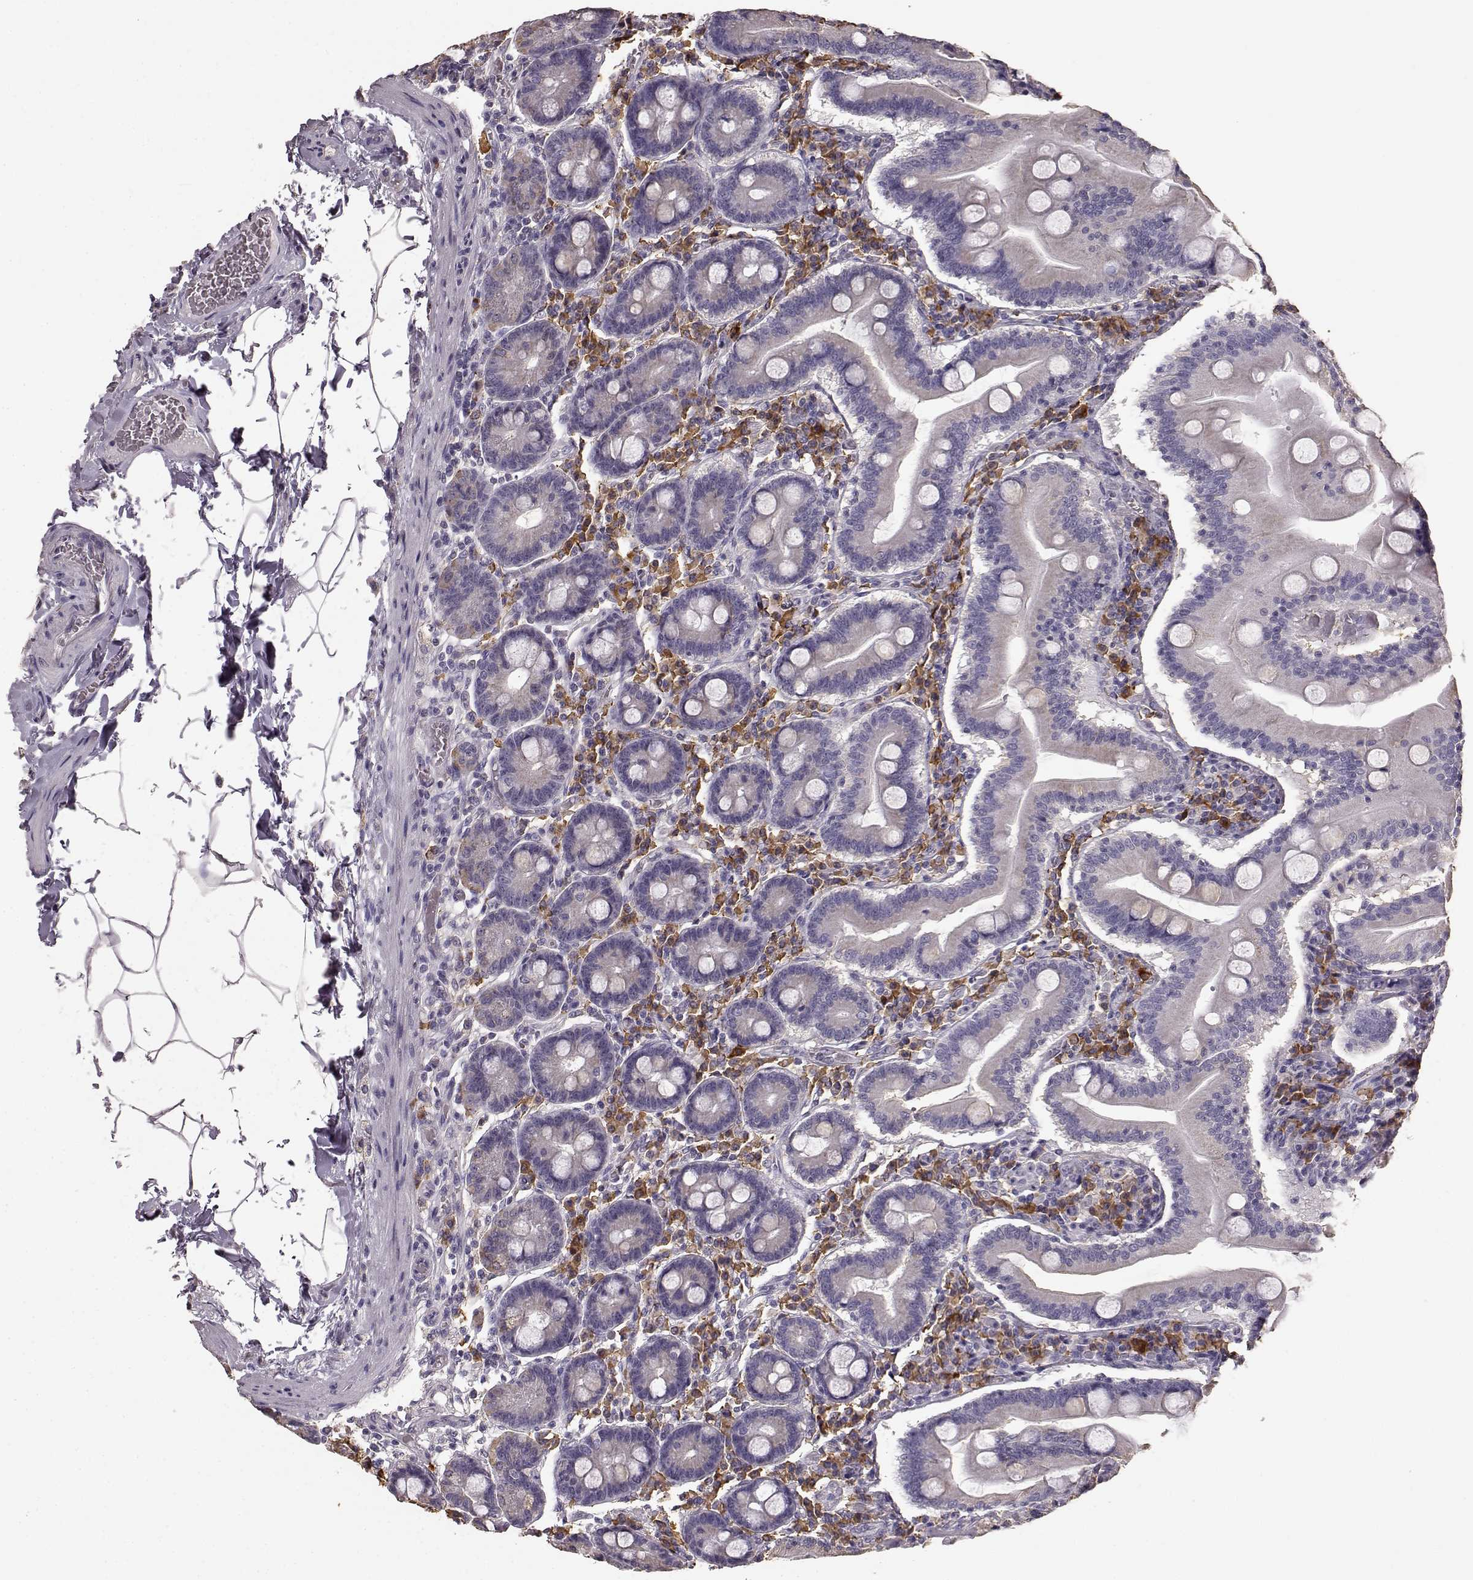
{"staining": {"intensity": "negative", "quantity": "none", "location": "none"}, "tissue": "small intestine", "cell_type": "Glandular cells", "image_type": "normal", "snomed": [{"axis": "morphology", "description": "Normal tissue, NOS"}, {"axis": "topography", "description": "Small intestine"}], "caption": "Protein analysis of normal small intestine displays no significant expression in glandular cells.", "gene": "GABRG3", "patient": {"sex": "male", "age": 37}}